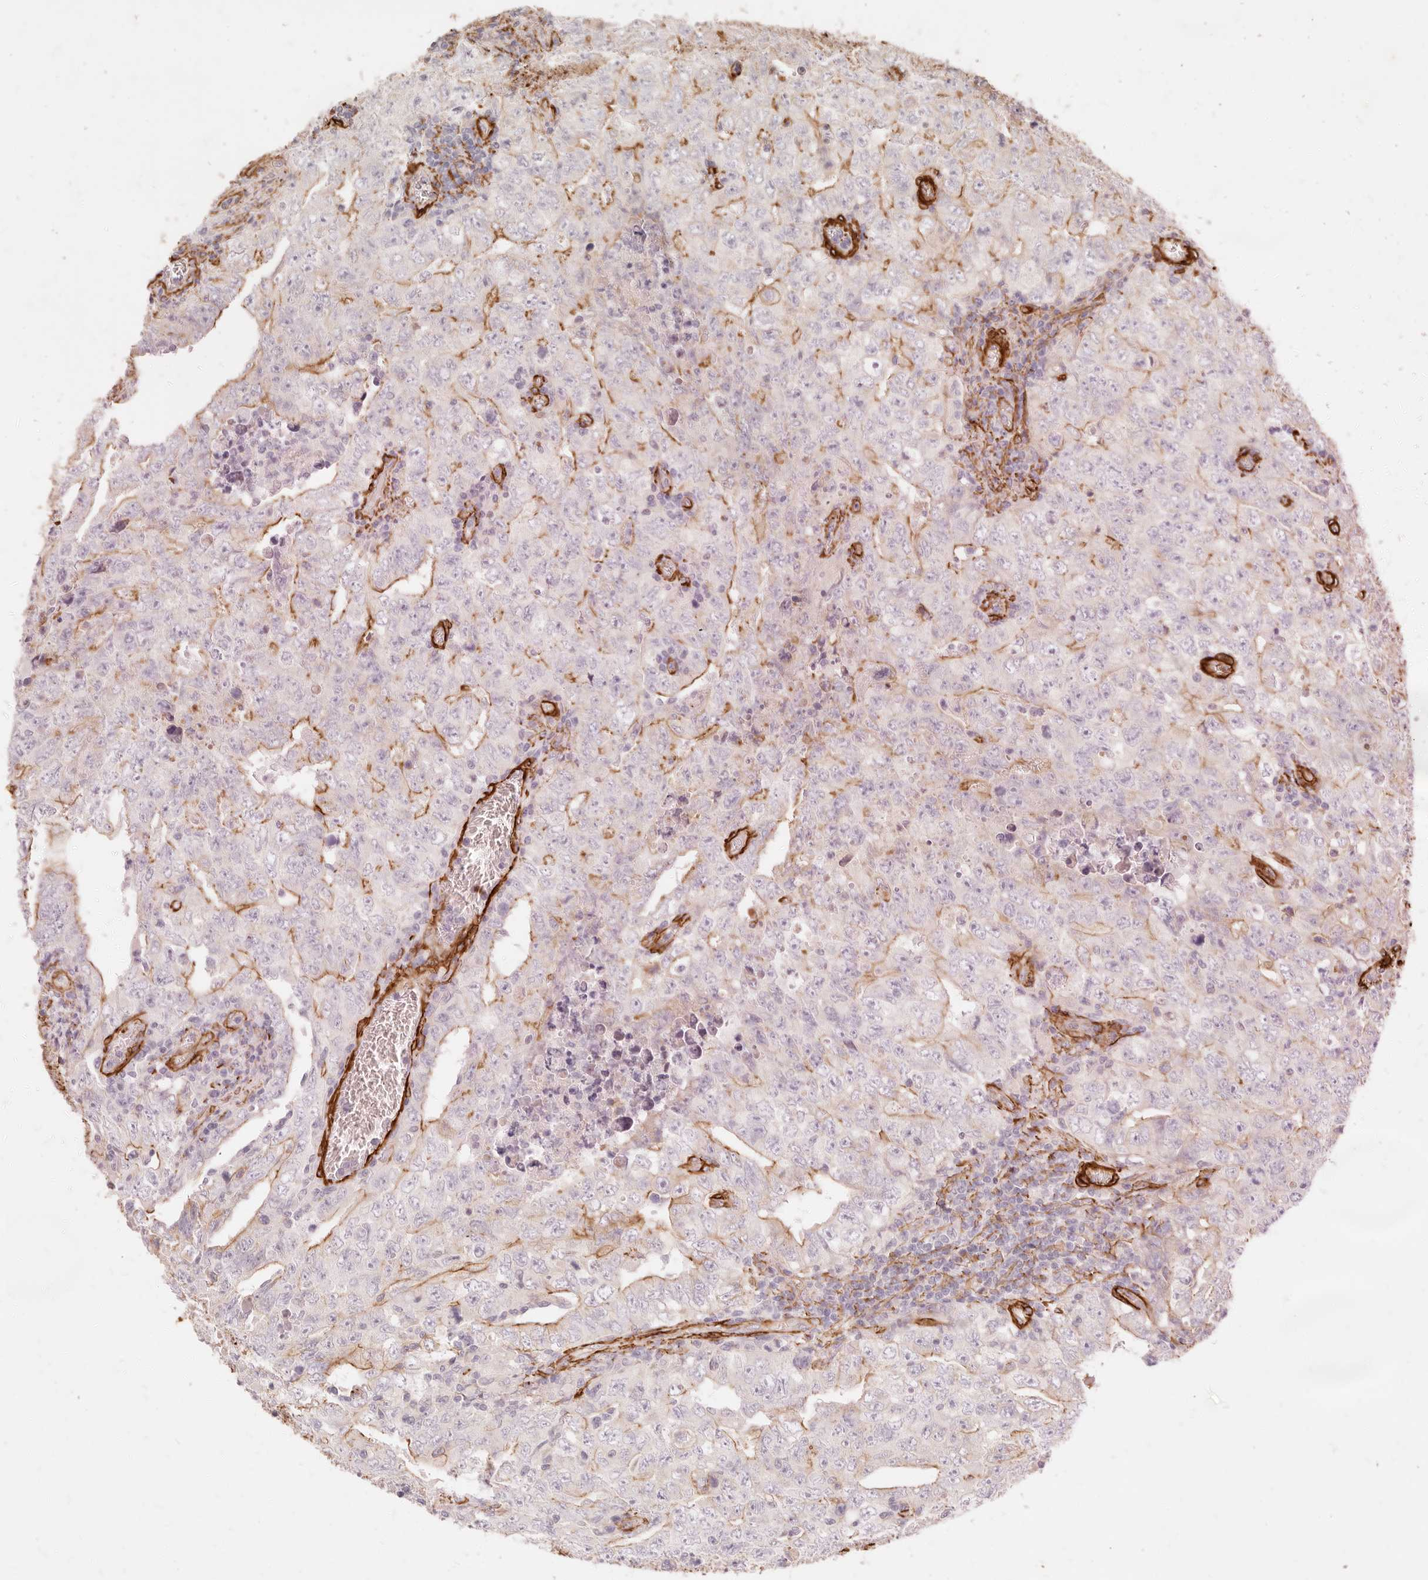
{"staining": {"intensity": "moderate", "quantity": "<25%", "location": "cytoplasmic/membranous"}, "tissue": "testis cancer", "cell_type": "Tumor cells", "image_type": "cancer", "snomed": [{"axis": "morphology", "description": "Carcinoma, Embryonal, NOS"}, {"axis": "topography", "description": "Testis"}], "caption": "Immunohistochemical staining of human testis cancer (embryonal carcinoma) shows moderate cytoplasmic/membranous protein expression in about <25% of tumor cells. (DAB (3,3'-diaminobenzidine) IHC, brown staining for protein, blue staining for nuclei).", "gene": "TMTC2", "patient": {"sex": "male", "age": 26}}